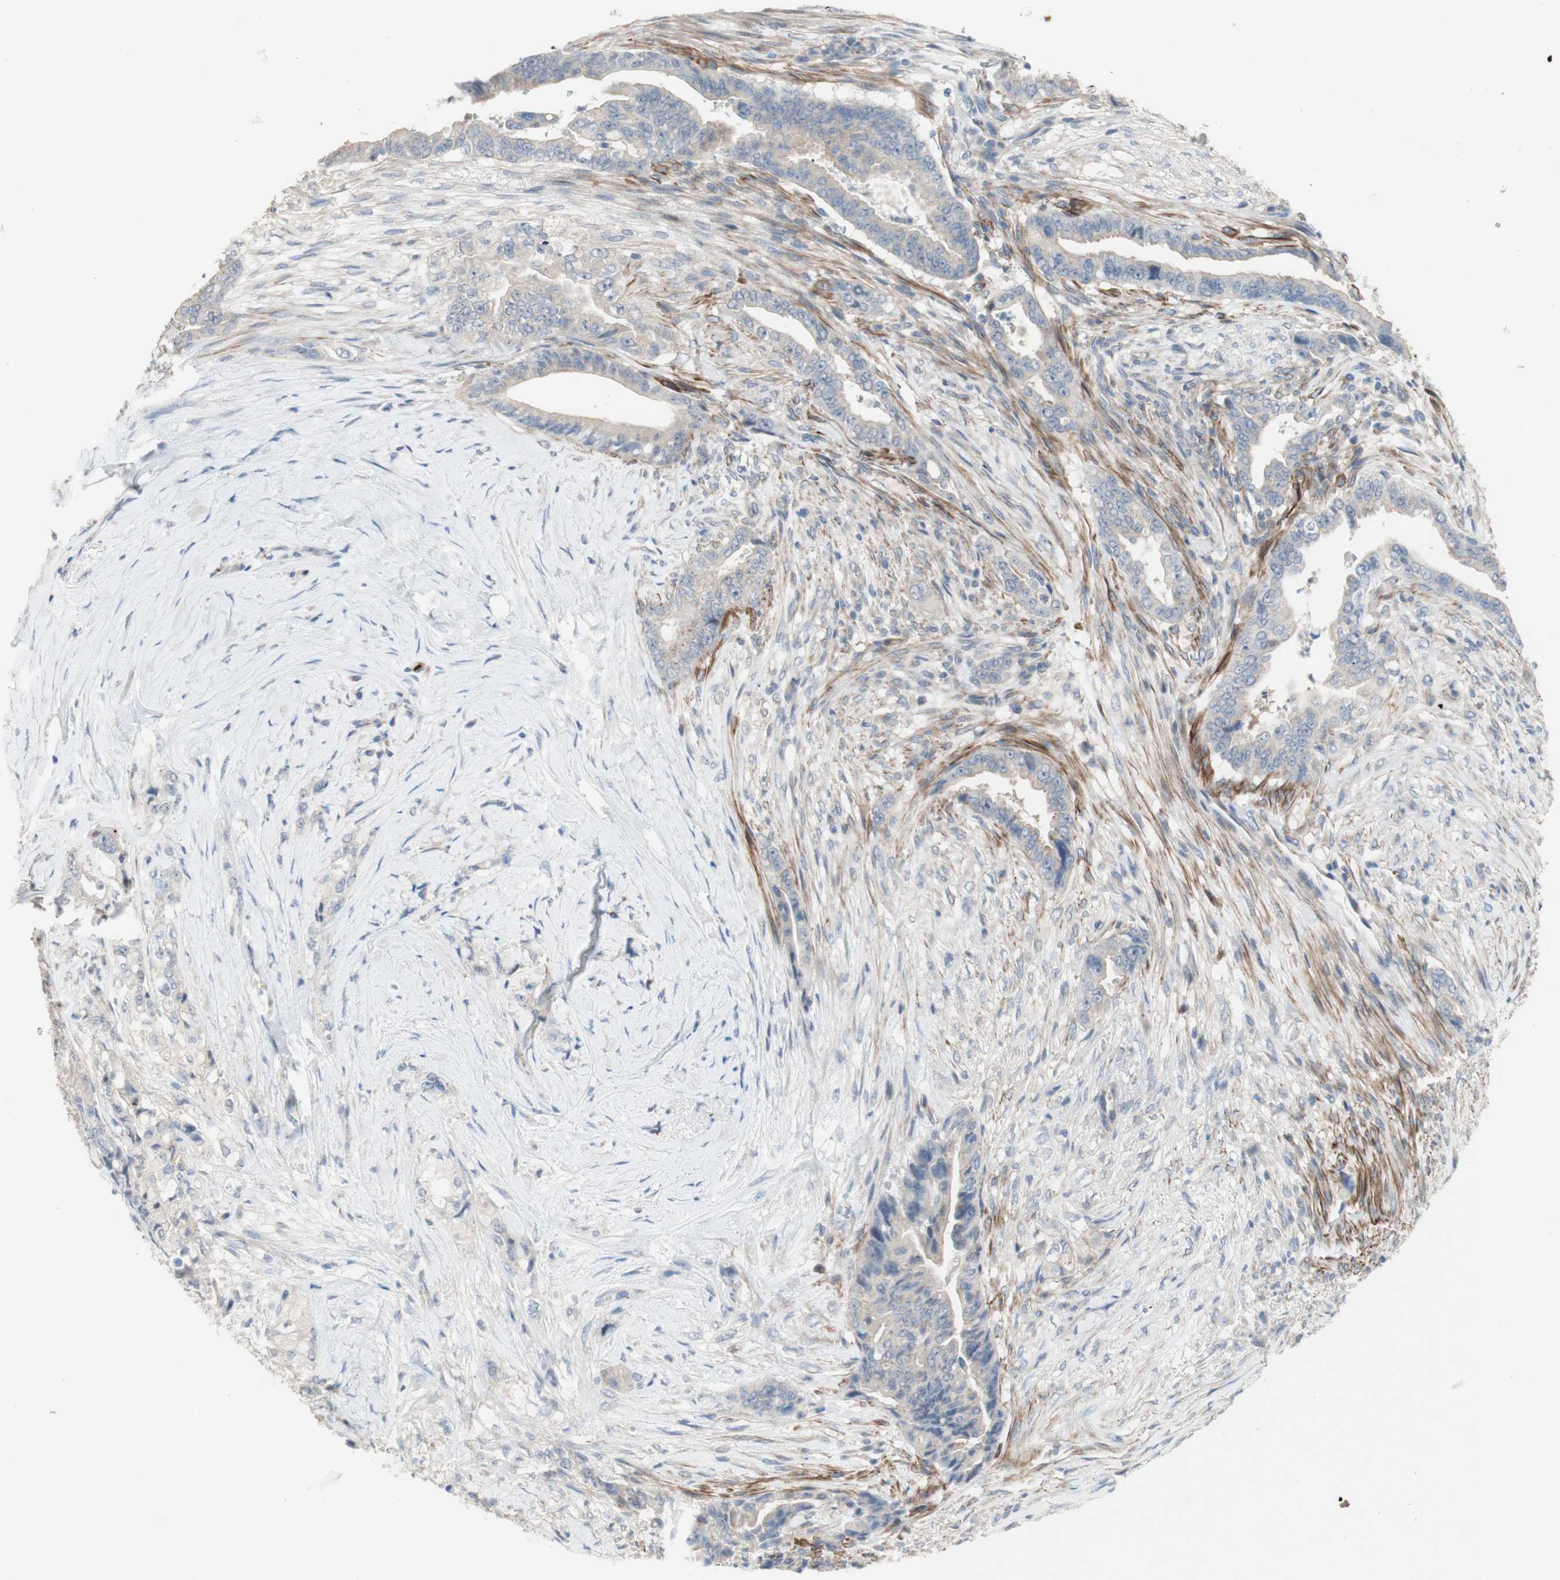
{"staining": {"intensity": "moderate", "quantity": "<25%", "location": "cytoplasmic/membranous"}, "tissue": "pancreatic cancer", "cell_type": "Tumor cells", "image_type": "cancer", "snomed": [{"axis": "morphology", "description": "Adenocarcinoma, NOS"}, {"axis": "topography", "description": "Pancreas"}], "caption": "Adenocarcinoma (pancreatic) tissue reveals moderate cytoplasmic/membranous positivity in approximately <25% of tumor cells, visualized by immunohistochemistry.", "gene": "MANEA", "patient": {"sex": "male", "age": 70}}